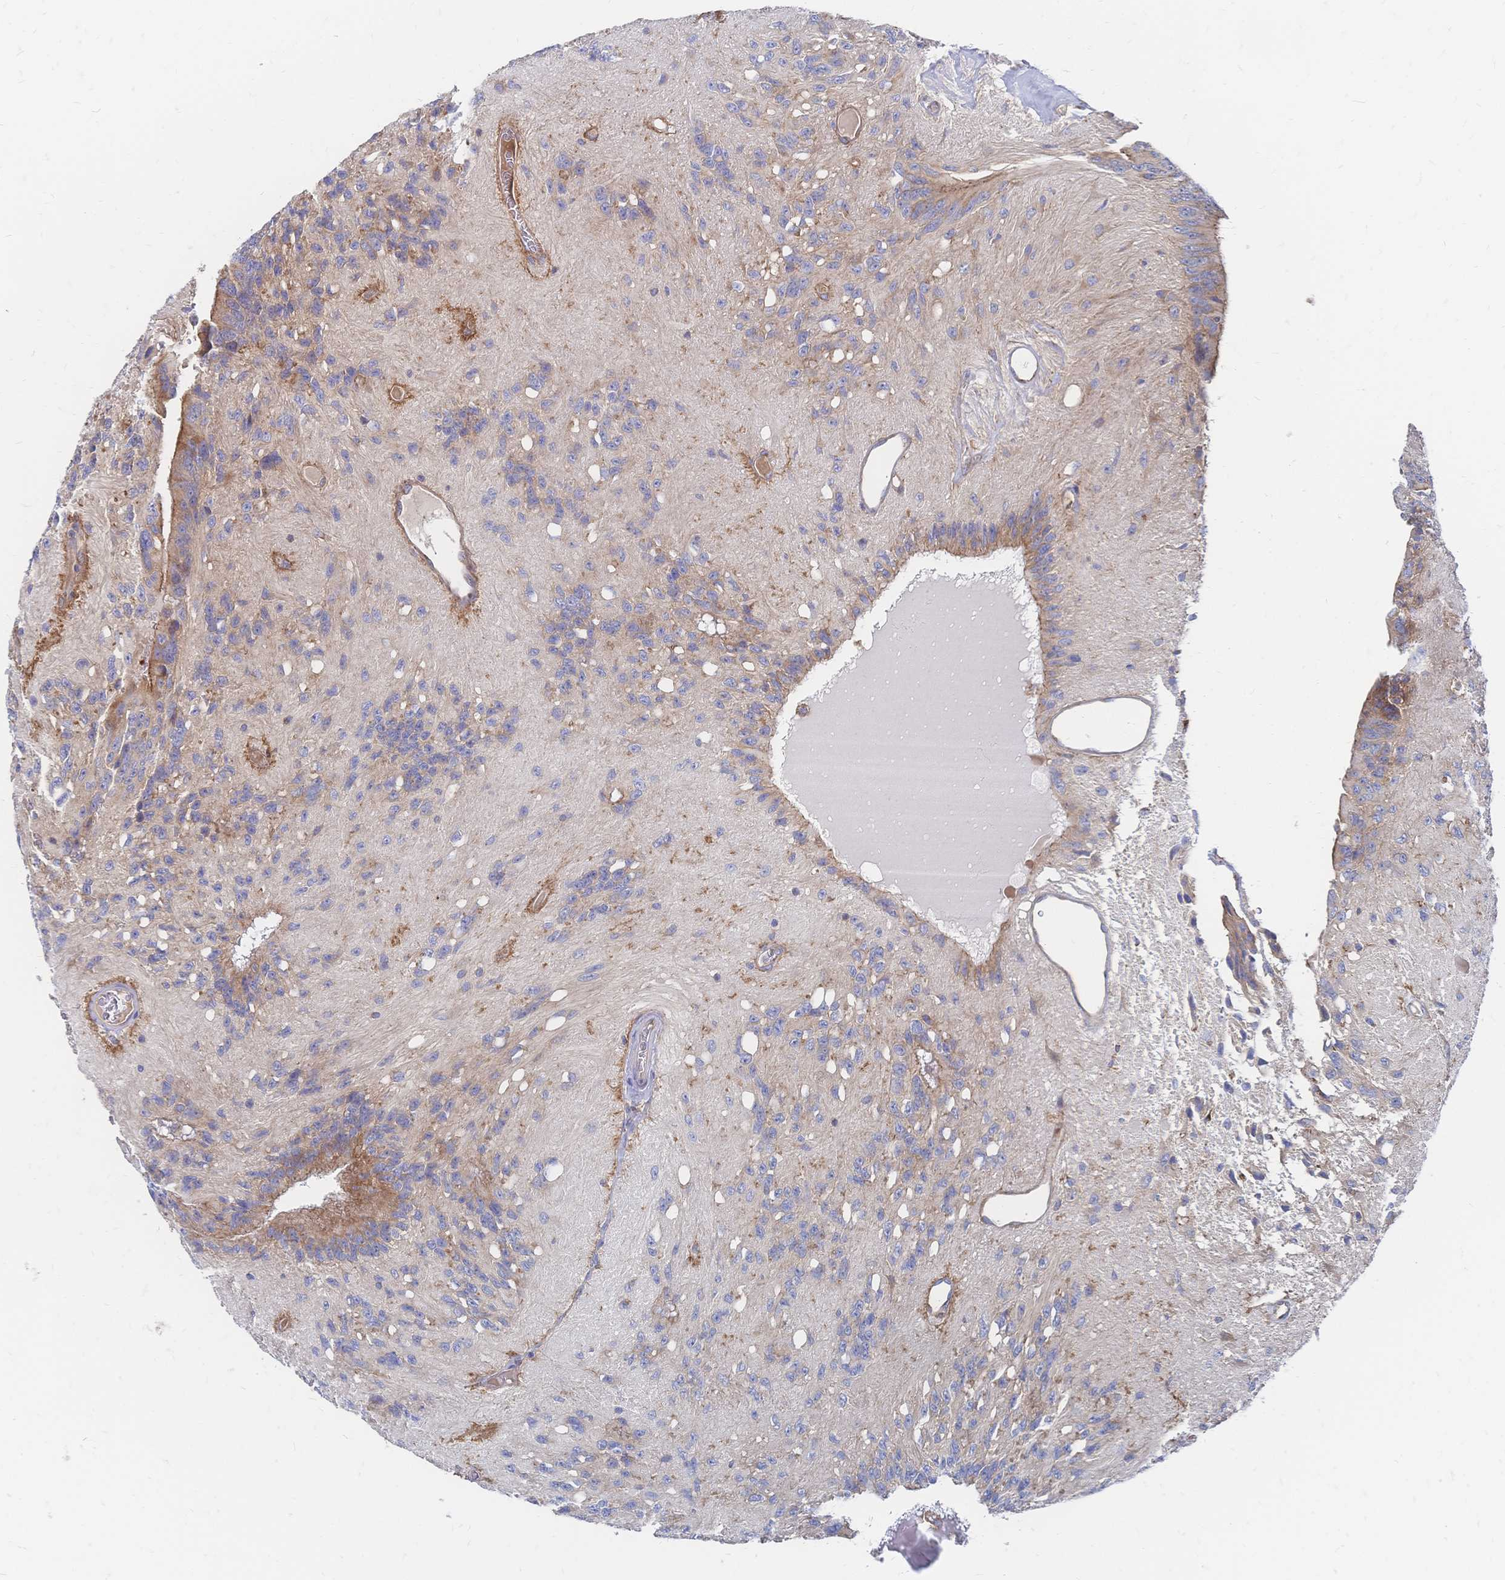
{"staining": {"intensity": "moderate", "quantity": "25%-75%", "location": "cytoplasmic/membranous"}, "tissue": "glioma", "cell_type": "Tumor cells", "image_type": "cancer", "snomed": [{"axis": "morphology", "description": "Glioma, malignant, Low grade"}, {"axis": "topography", "description": "Brain"}], "caption": "Protein expression analysis of human glioma reveals moderate cytoplasmic/membranous positivity in approximately 25%-75% of tumor cells.", "gene": "SORBS1", "patient": {"sex": "male", "age": 31}}